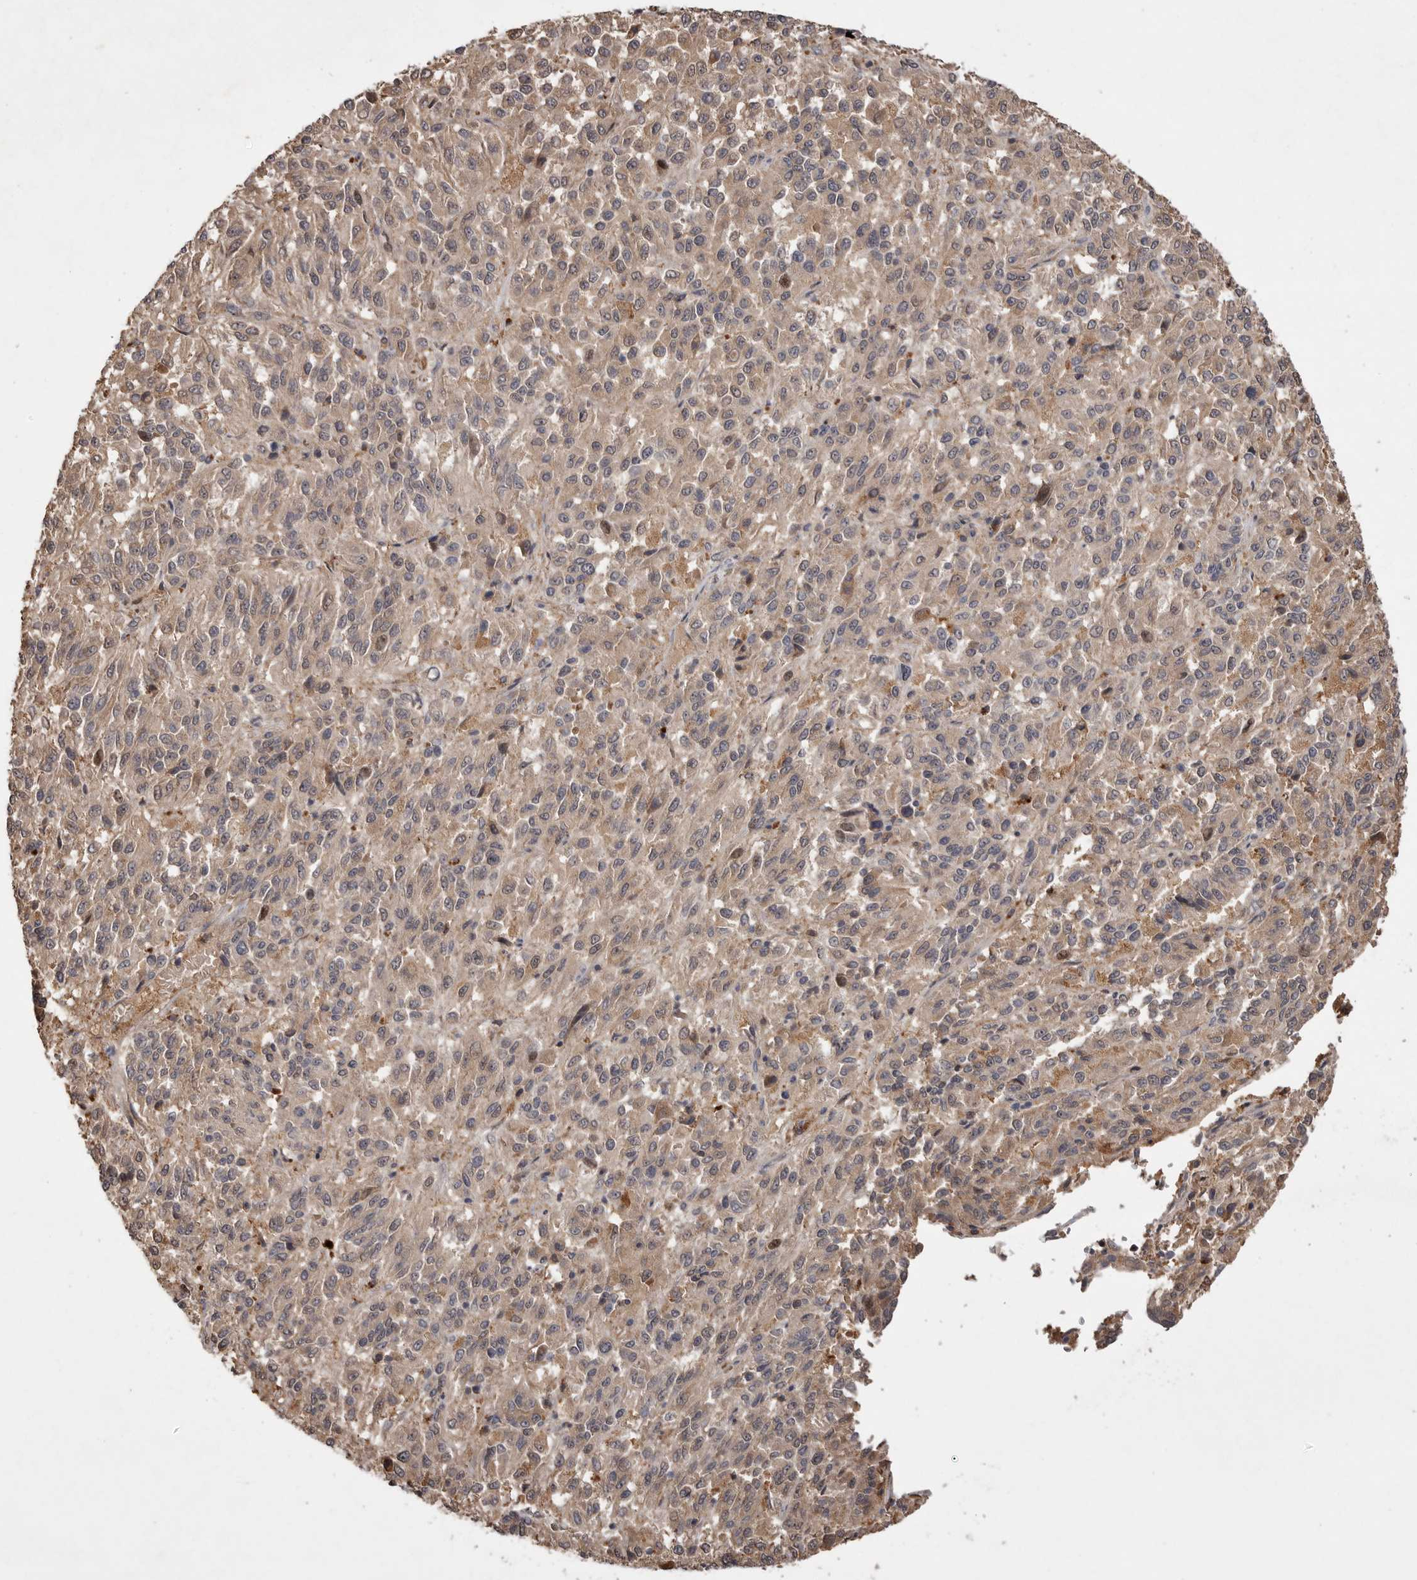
{"staining": {"intensity": "weak", "quantity": "<25%", "location": "cytoplasmic/membranous"}, "tissue": "melanoma", "cell_type": "Tumor cells", "image_type": "cancer", "snomed": [{"axis": "morphology", "description": "Malignant melanoma, Metastatic site"}, {"axis": "topography", "description": "Lung"}], "caption": "IHC of human melanoma displays no positivity in tumor cells.", "gene": "VN1R4", "patient": {"sex": "male", "age": 64}}